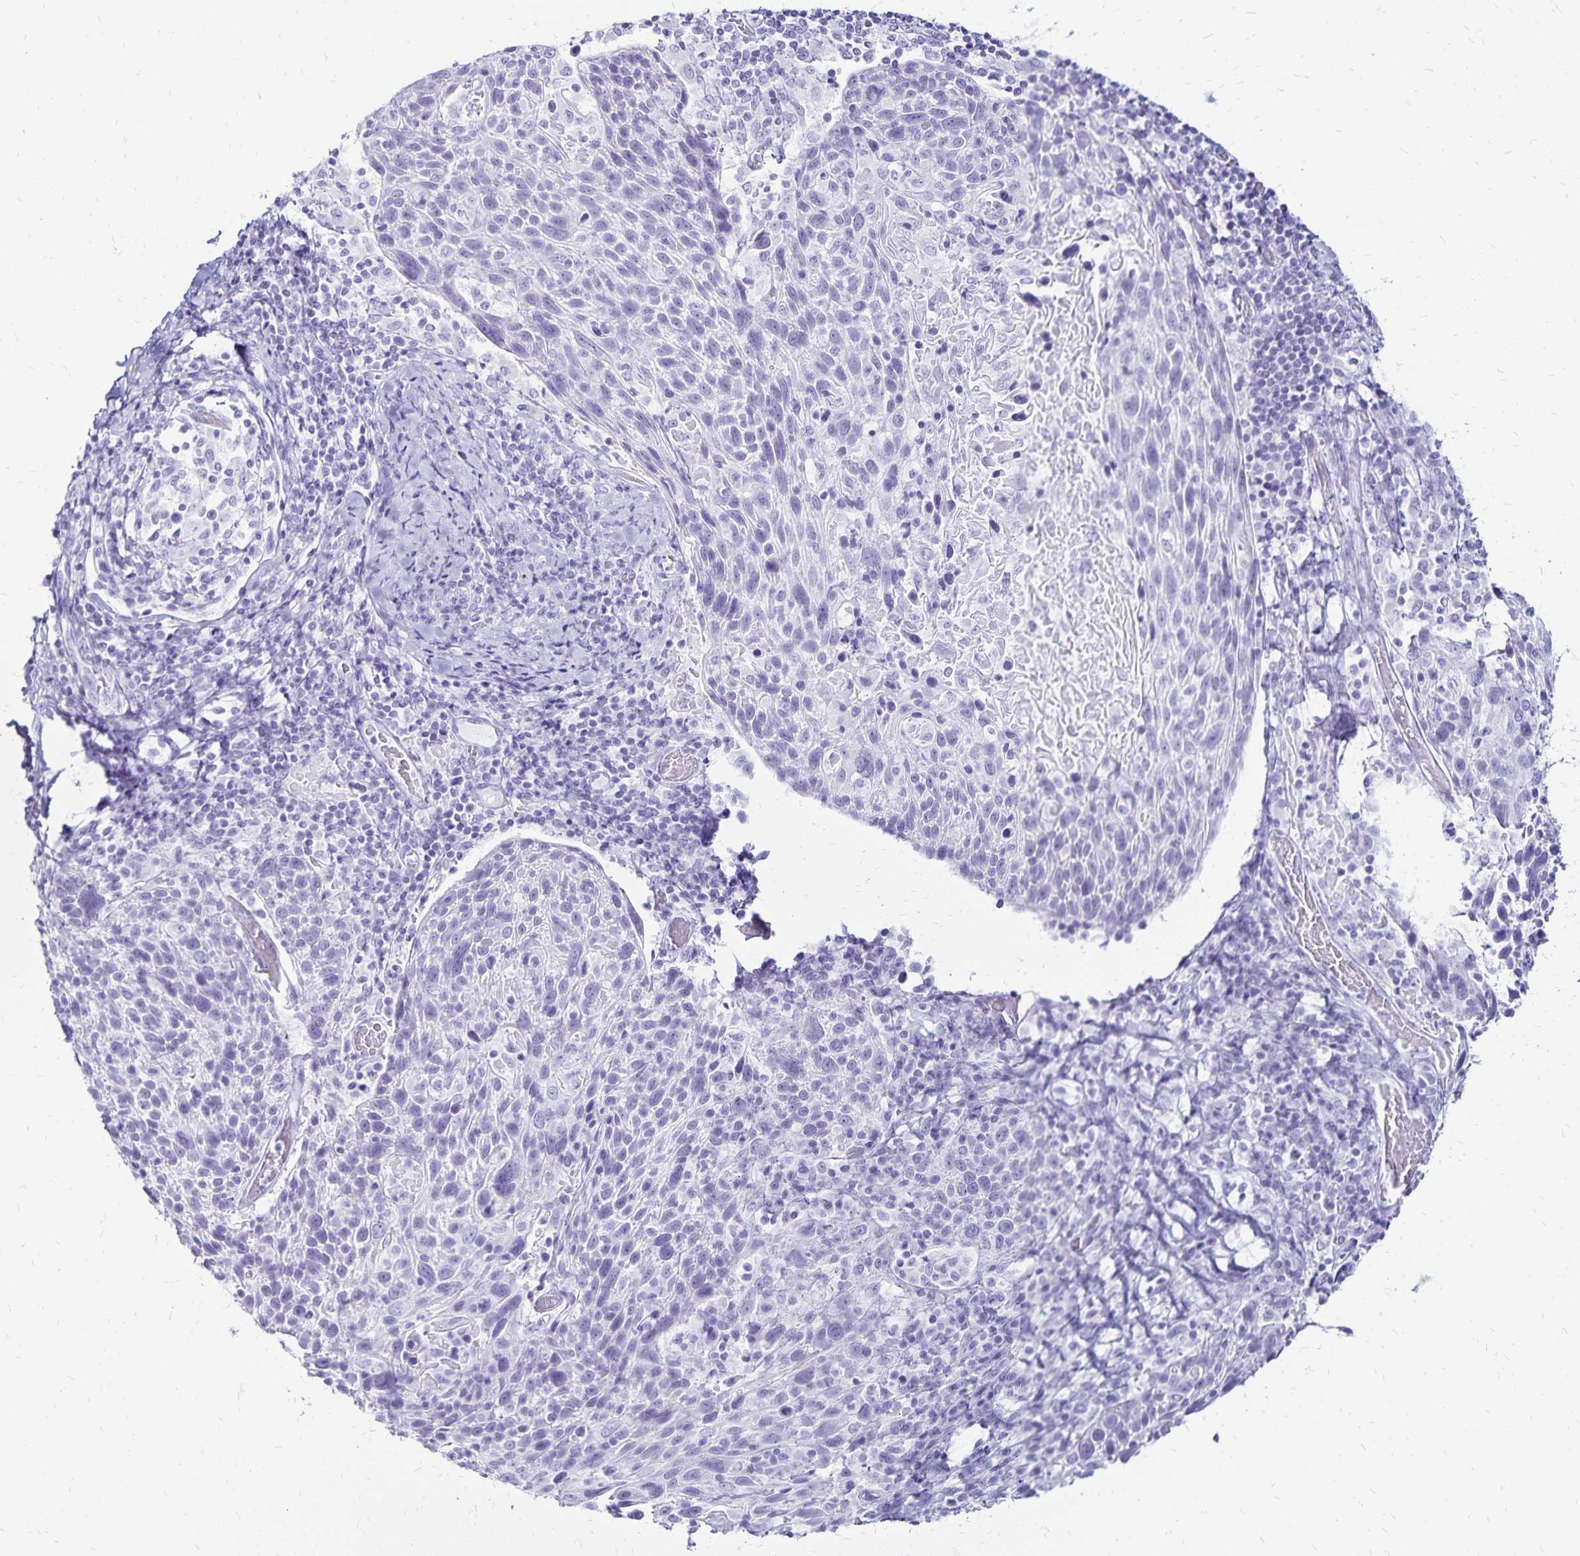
{"staining": {"intensity": "negative", "quantity": "none", "location": "none"}, "tissue": "cervical cancer", "cell_type": "Tumor cells", "image_type": "cancer", "snomed": [{"axis": "morphology", "description": "Squamous cell carcinoma, NOS"}, {"axis": "topography", "description": "Cervix"}], "caption": "Protein analysis of squamous cell carcinoma (cervical) reveals no significant staining in tumor cells.", "gene": "LIN28B", "patient": {"sex": "female", "age": 61}}